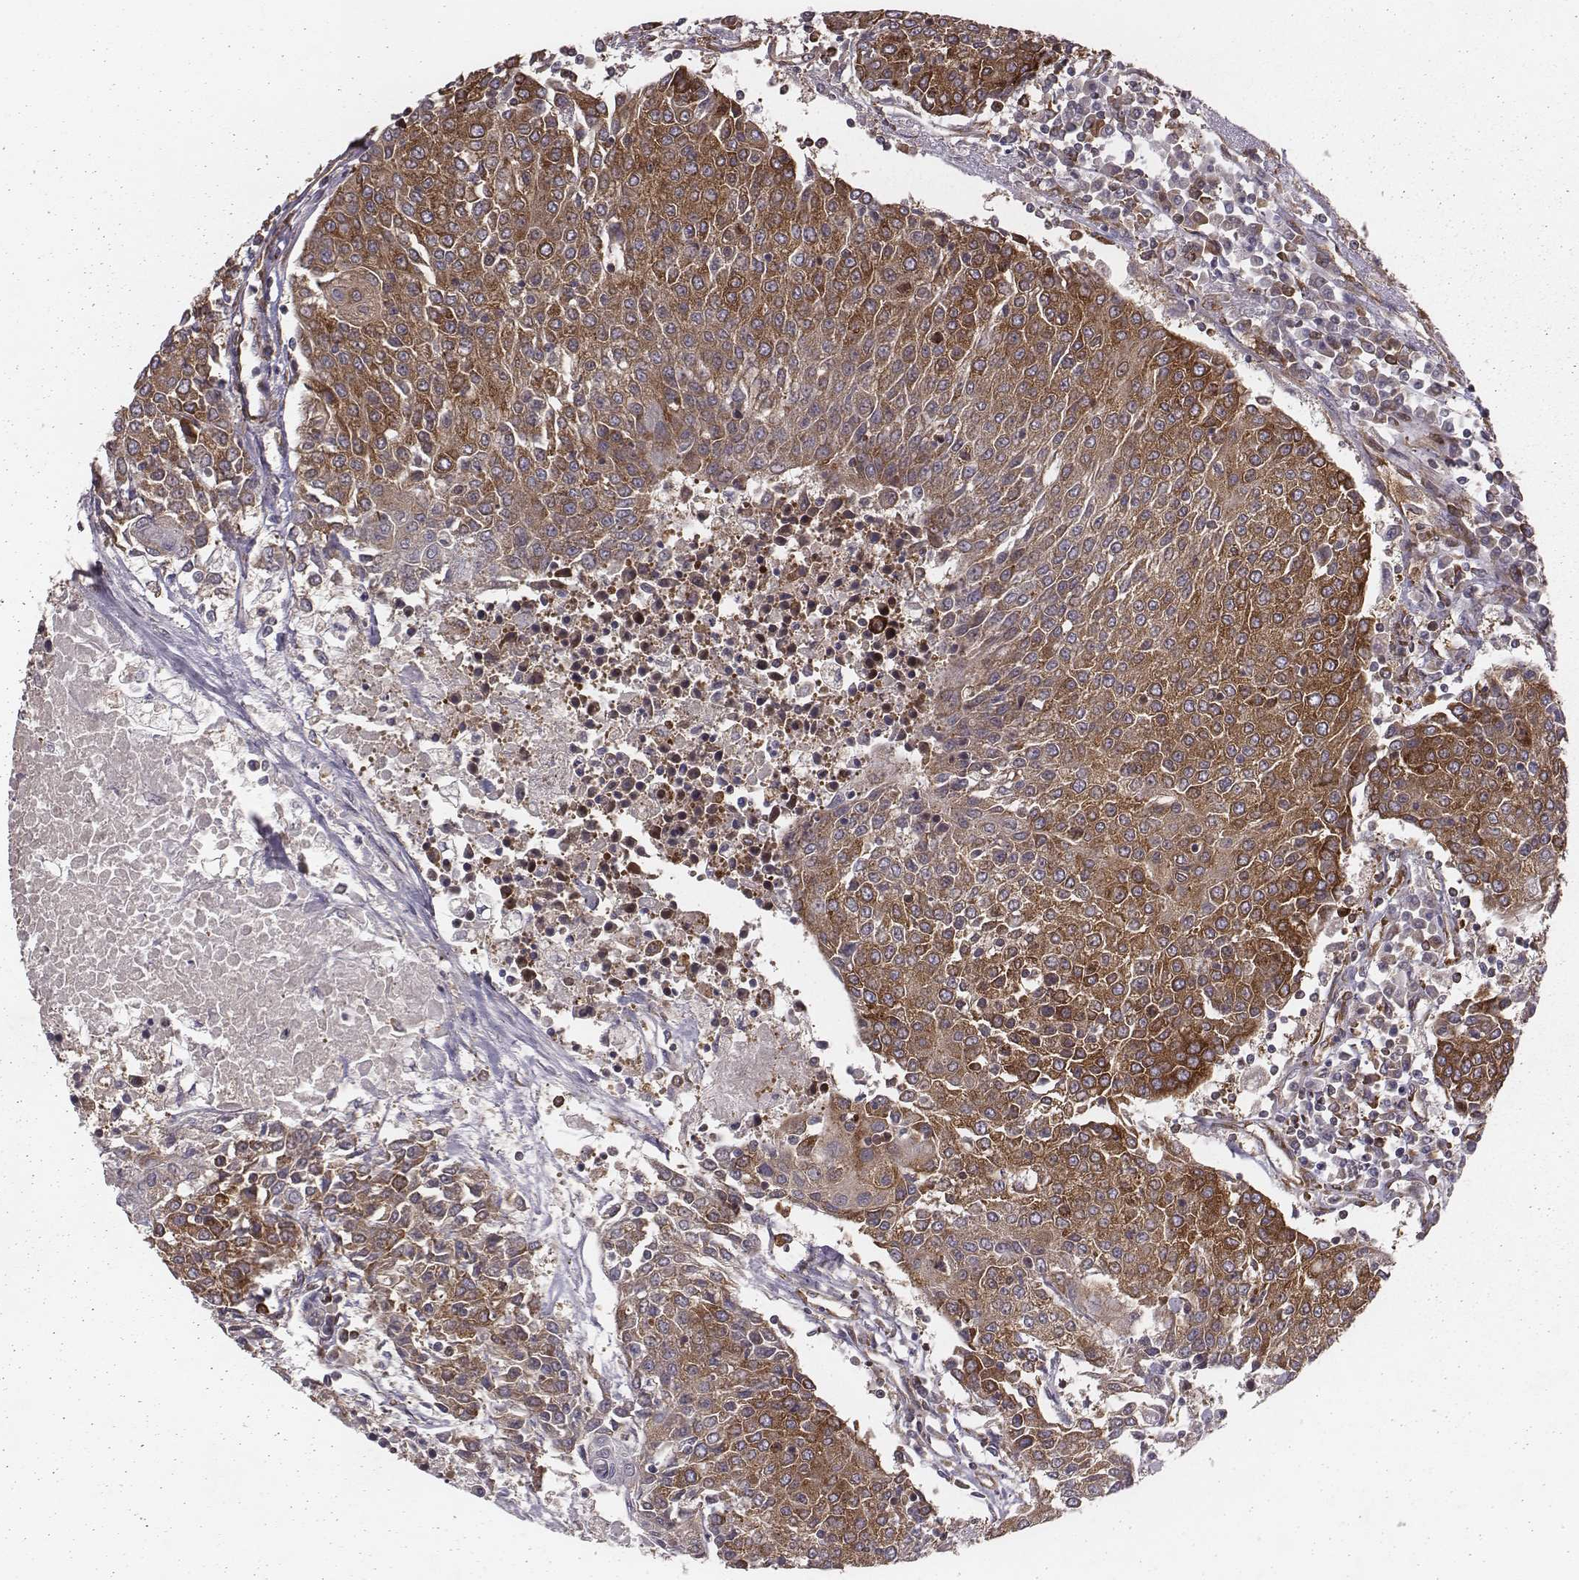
{"staining": {"intensity": "moderate", "quantity": ">75%", "location": "cytoplasmic/membranous"}, "tissue": "urothelial cancer", "cell_type": "Tumor cells", "image_type": "cancer", "snomed": [{"axis": "morphology", "description": "Urothelial carcinoma, High grade"}, {"axis": "topography", "description": "Urinary bladder"}], "caption": "This is a photomicrograph of IHC staining of high-grade urothelial carcinoma, which shows moderate staining in the cytoplasmic/membranous of tumor cells.", "gene": "TXLNA", "patient": {"sex": "female", "age": 85}}